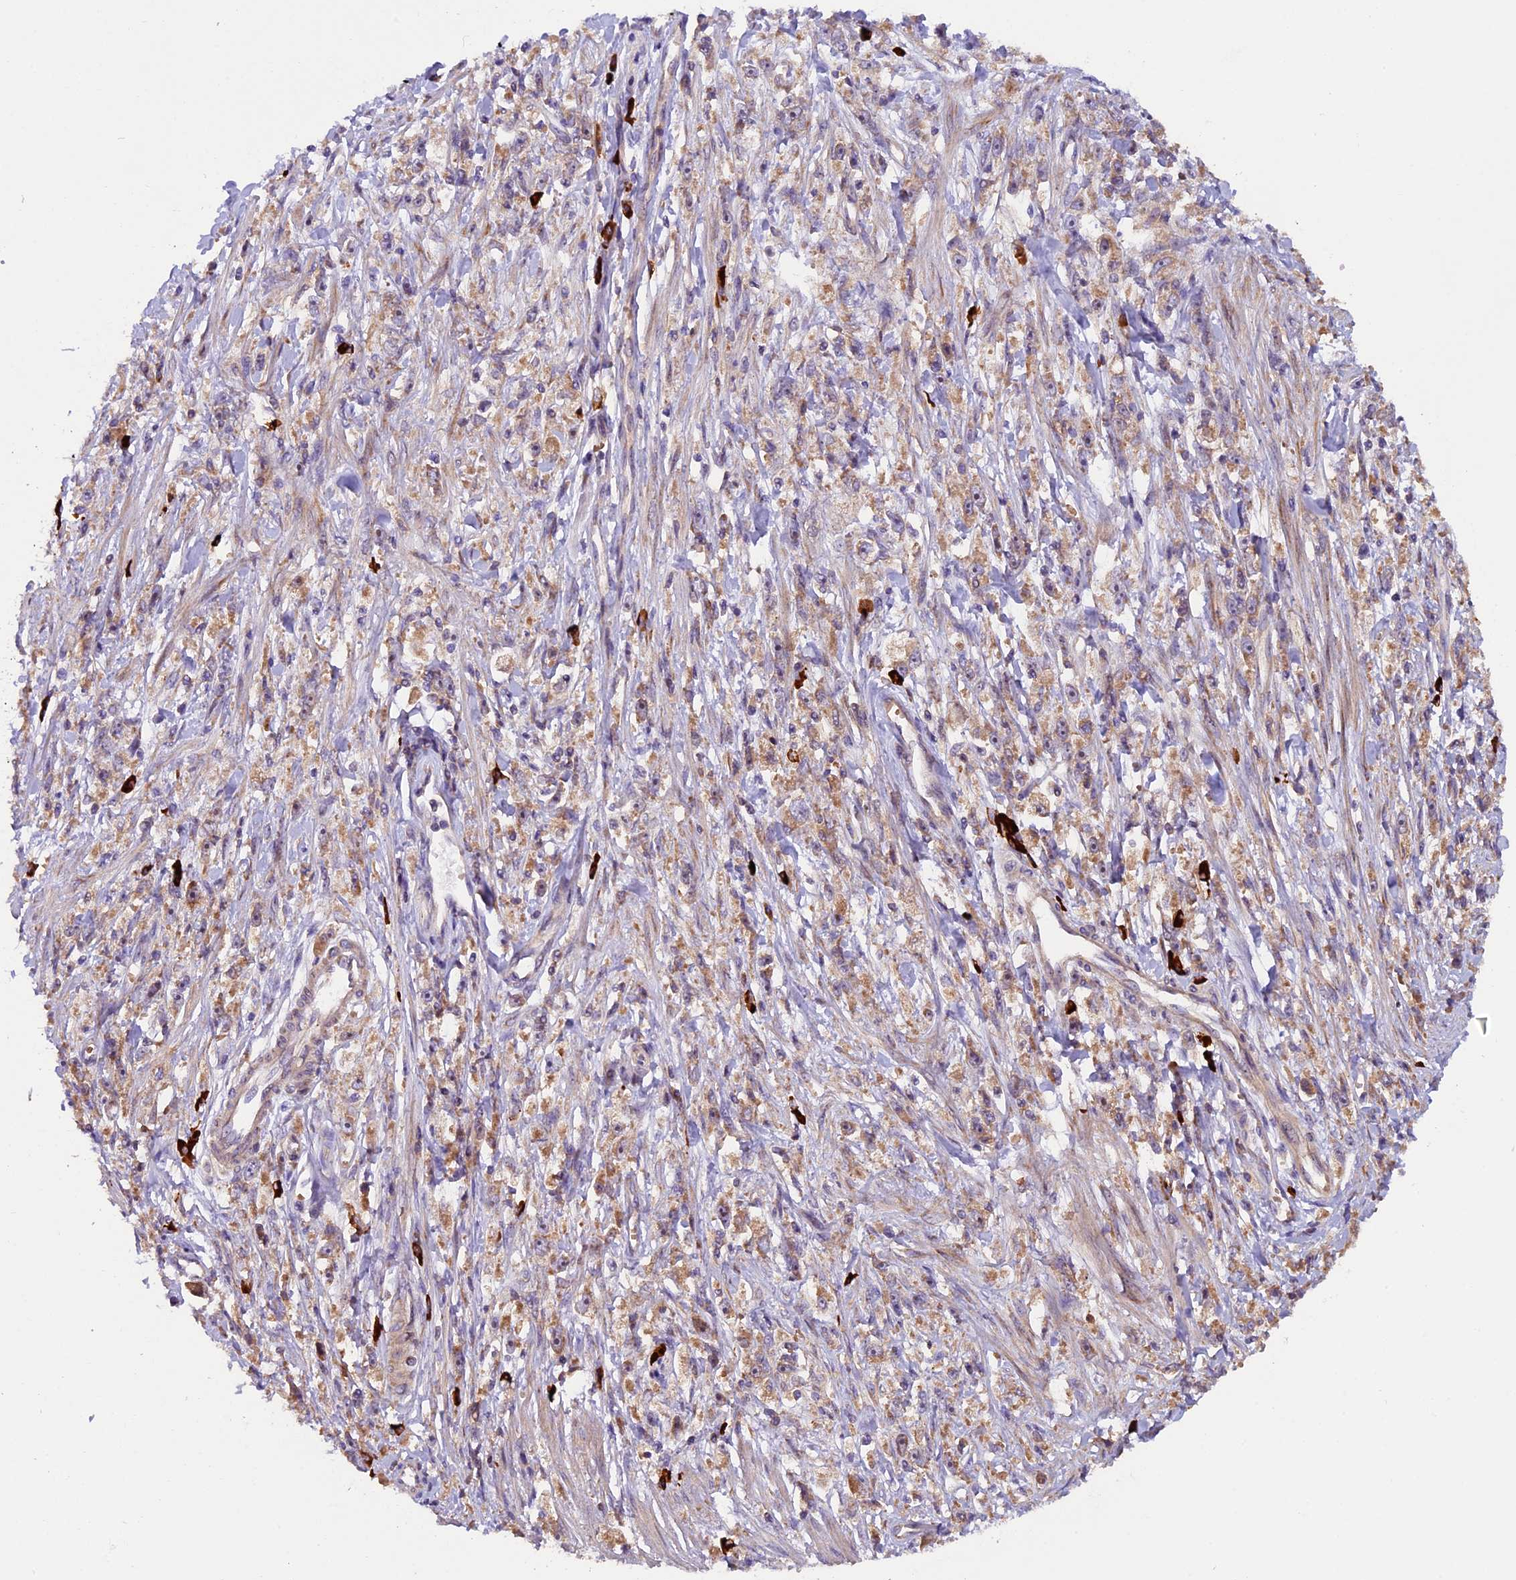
{"staining": {"intensity": "weak", "quantity": "25%-75%", "location": "cytoplasmic/membranous"}, "tissue": "stomach cancer", "cell_type": "Tumor cells", "image_type": "cancer", "snomed": [{"axis": "morphology", "description": "Adenocarcinoma, NOS"}, {"axis": "topography", "description": "Stomach"}], "caption": "There is low levels of weak cytoplasmic/membranous positivity in tumor cells of stomach cancer (adenocarcinoma), as demonstrated by immunohistochemical staining (brown color).", "gene": "FRY", "patient": {"sex": "female", "age": 59}}